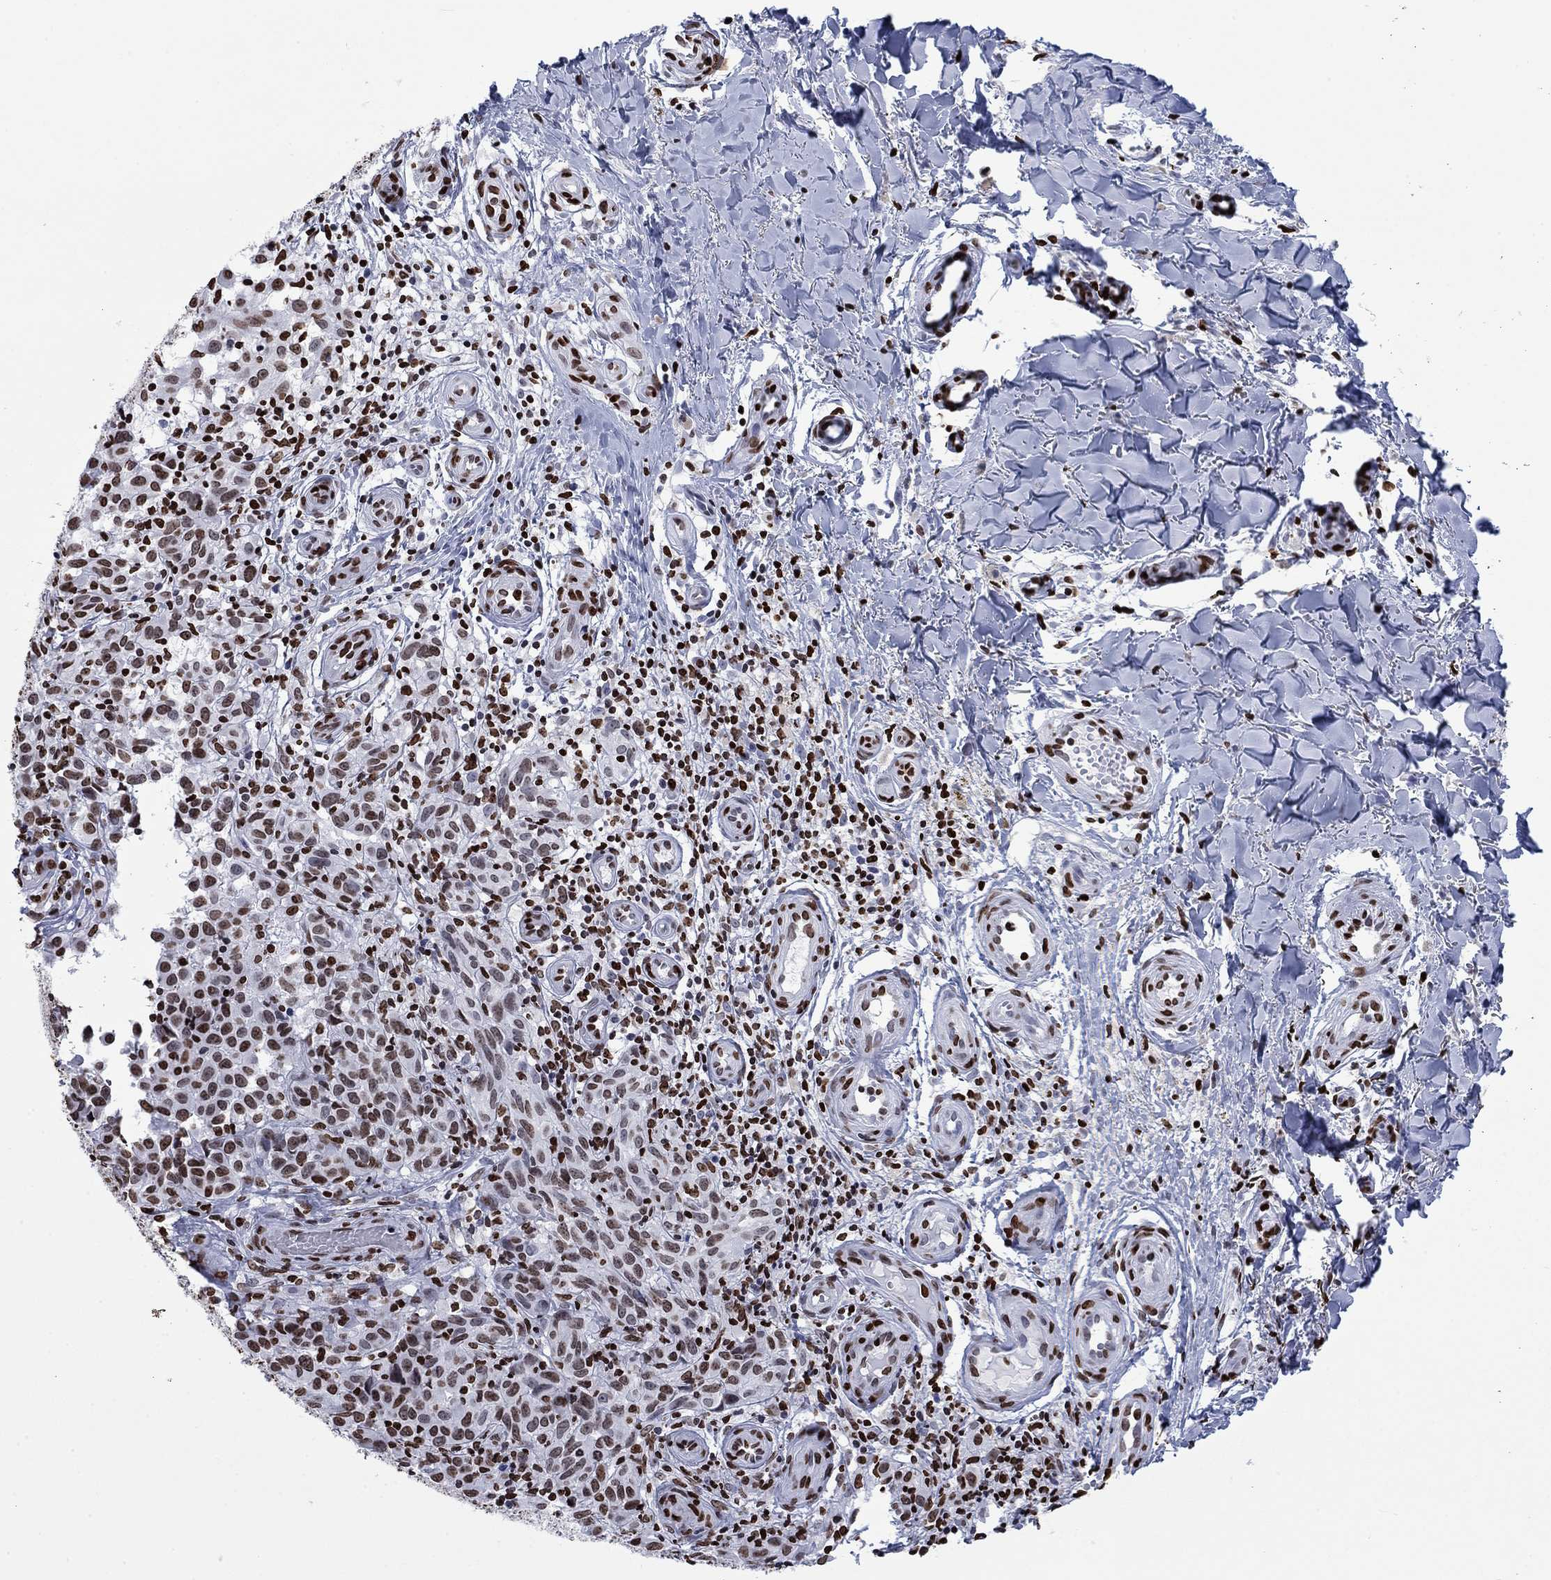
{"staining": {"intensity": "moderate", "quantity": "25%-75%", "location": "nuclear"}, "tissue": "melanoma", "cell_type": "Tumor cells", "image_type": "cancer", "snomed": [{"axis": "morphology", "description": "Malignant melanoma, NOS"}, {"axis": "topography", "description": "Skin"}], "caption": "A brown stain highlights moderate nuclear positivity of a protein in malignant melanoma tumor cells. The protein of interest is stained brown, and the nuclei are stained in blue (DAB IHC with brightfield microscopy, high magnification).", "gene": "H1-5", "patient": {"sex": "female", "age": 53}}